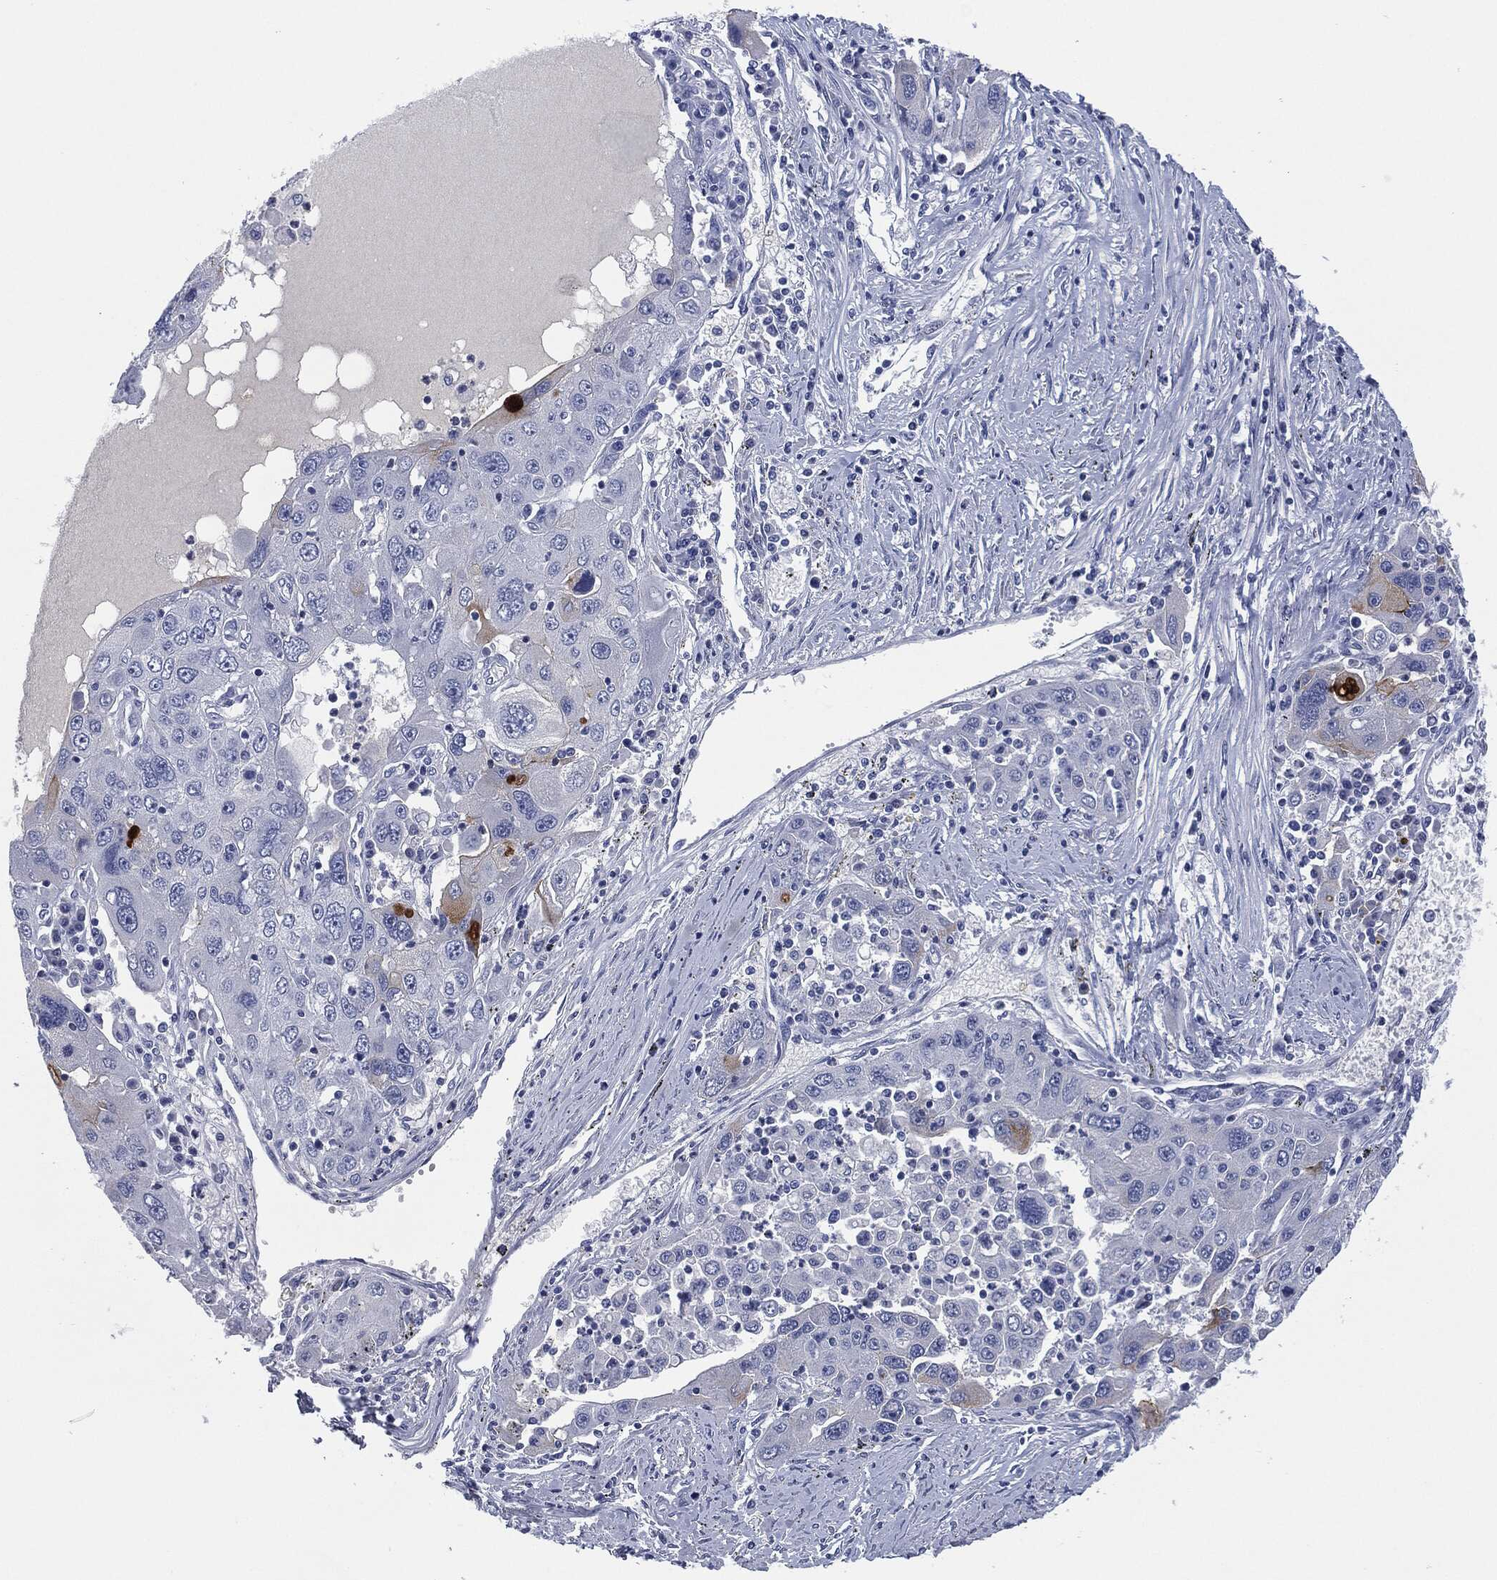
{"staining": {"intensity": "moderate", "quantity": "<25%", "location": "cytoplasmic/membranous"}, "tissue": "stomach cancer", "cell_type": "Tumor cells", "image_type": "cancer", "snomed": [{"axis": "morphology", "description": "Adenocarcinoma, NOS"}, {"axis": "topography", "description": "Stomach"}], "caption": "A high-resolution micrograph shows immunohistochemistry (IHC) staining of stomach cancer (adenocarcinoma), which reveals moderate cytoplasmic/membranous staining in approximately <25% of tumor cells.", "gene": "MUC16", "patient": {"sex": "male", "age": 56}}